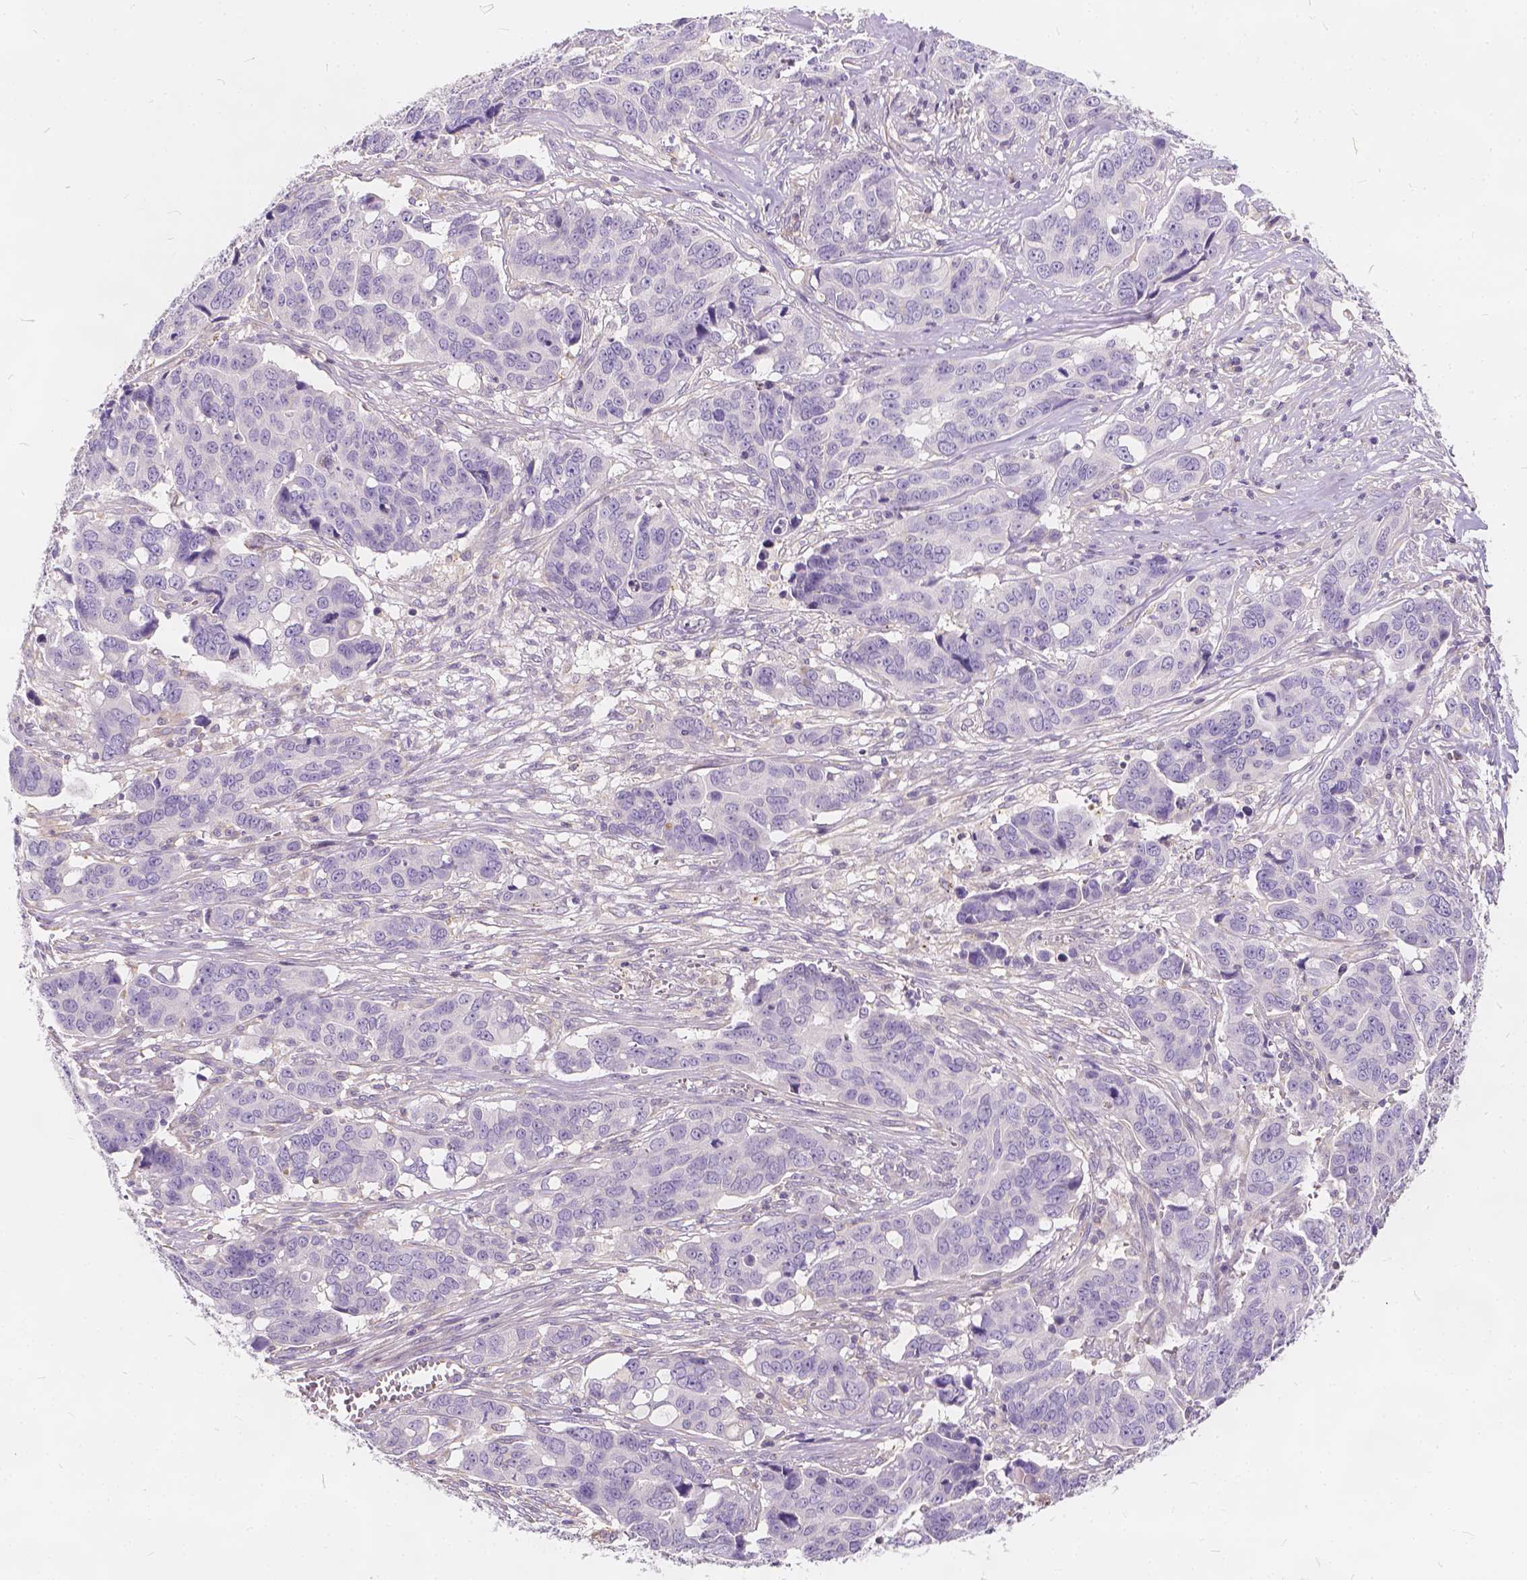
{"staining": {"intensity": "negative", "quantity": "none", "location": "none"}, "tissue": "ovarian cancer", "cell_type": "Tumor cells", "image_type": "cancer", "snomed": [{"axis": "morphology", "description": "Carcinoma, endometroid"}, {"axis": "topography", "description": "Ovary"}], "caption": "An immunohistochemistry photomicrograph of ovarian cancer is shown. There is no staining in tumor cells of ovarian cancer.", "gene": "KIAA0513", "patient": {"sex": "female", "age": 78}}